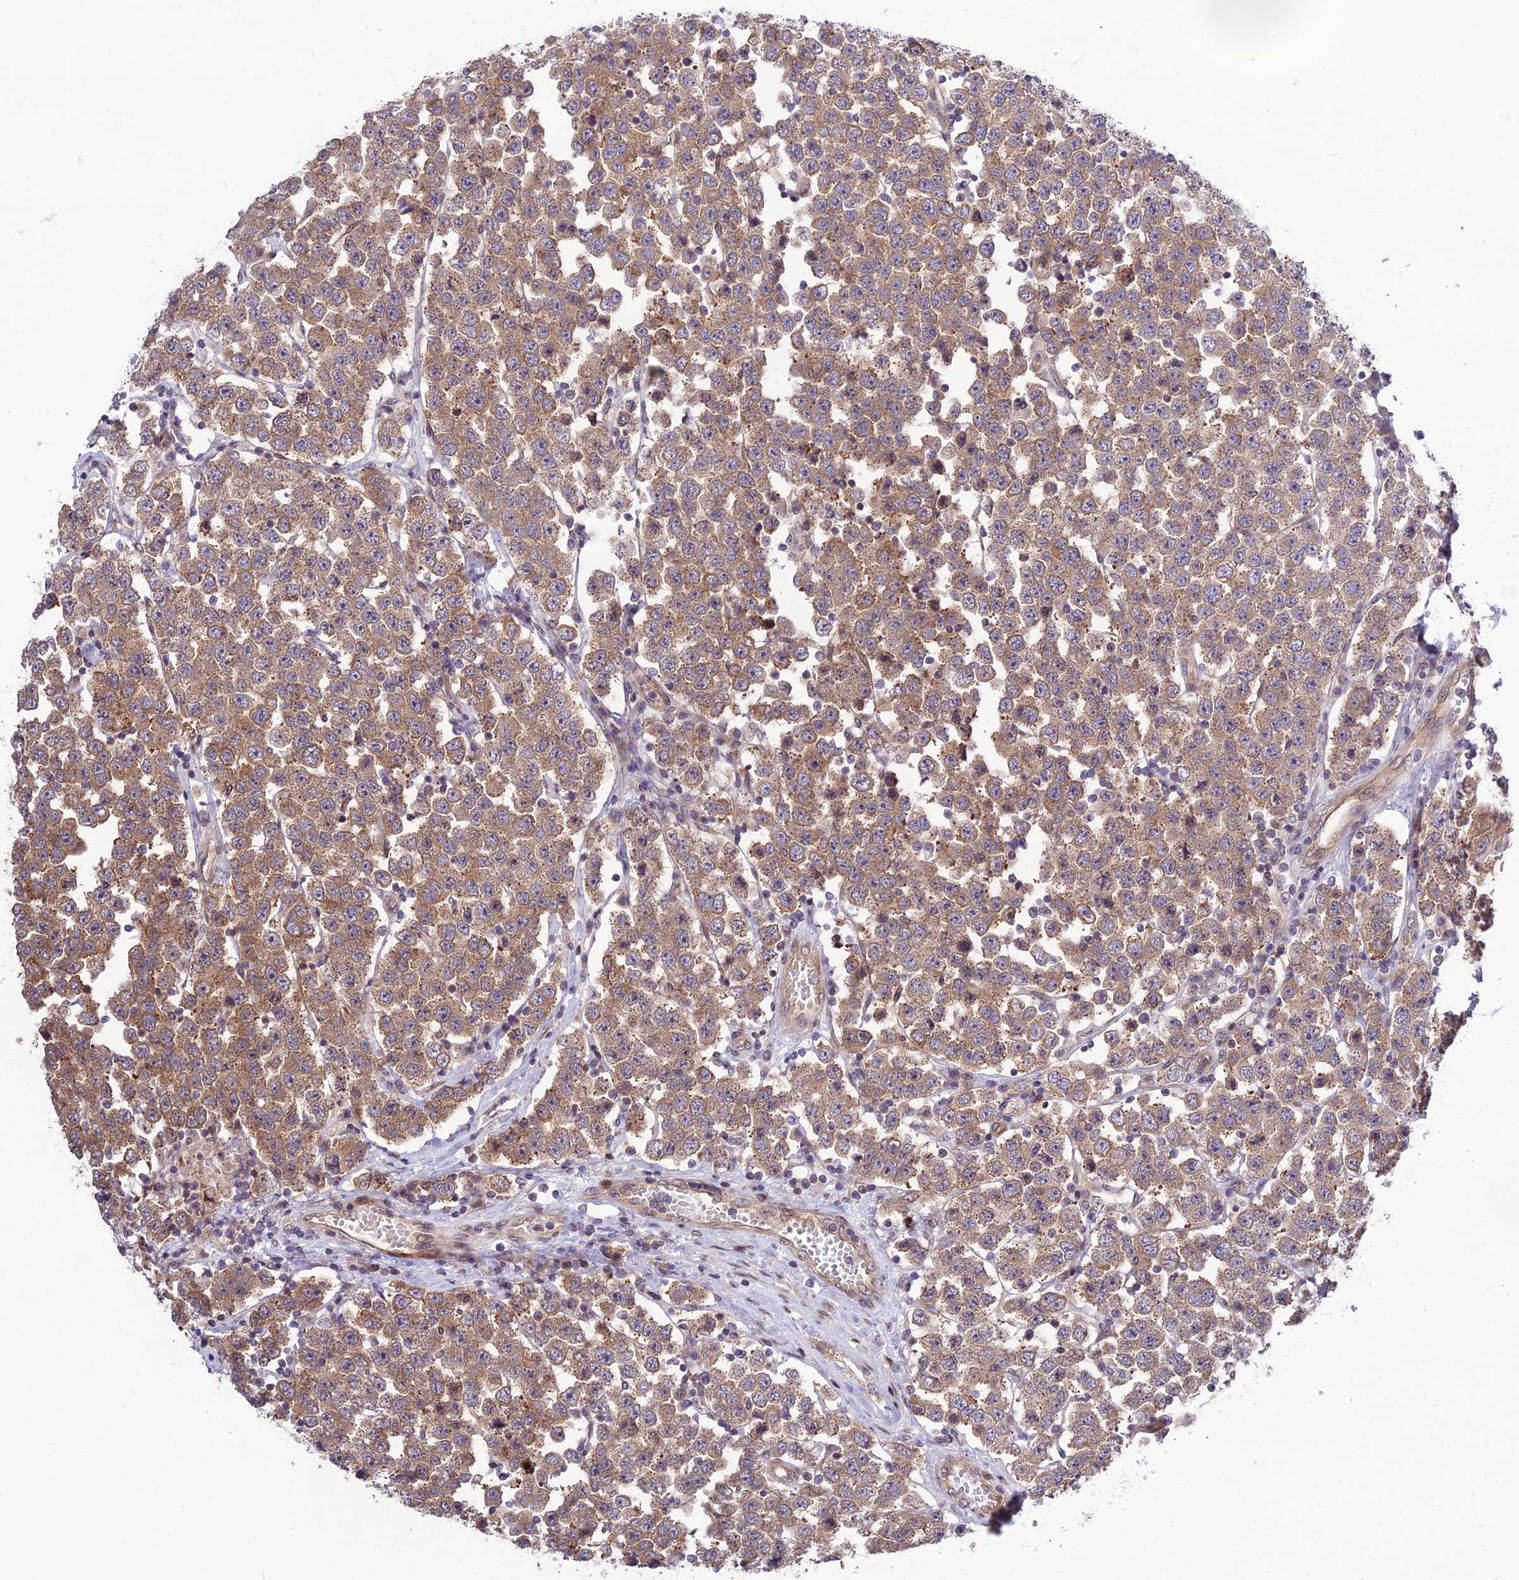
{"staining": {"intensity": "moderate", "quantity": ">75%", "location": "cytoplasmic/membranous"}, "tissue": "testis cancer", "cell_type": "Tumor cells", "image_type": "cancer", "snomed": [{"axis": "morphology", "description": "Seminoma, NOS"}, {"axis": "topography", "description": "Testis"}], "caption": "This photomicrograph displays testis seminoma stained with immunohistochemistry (IHC) to label a protein in brown. The cytoplasmic/membranous of tumor cells show moderate positivity for the protein. Nuclei are counter-stained blue.", "gene": "SMG6", "patient": {"sex": "male", "age": 28}}